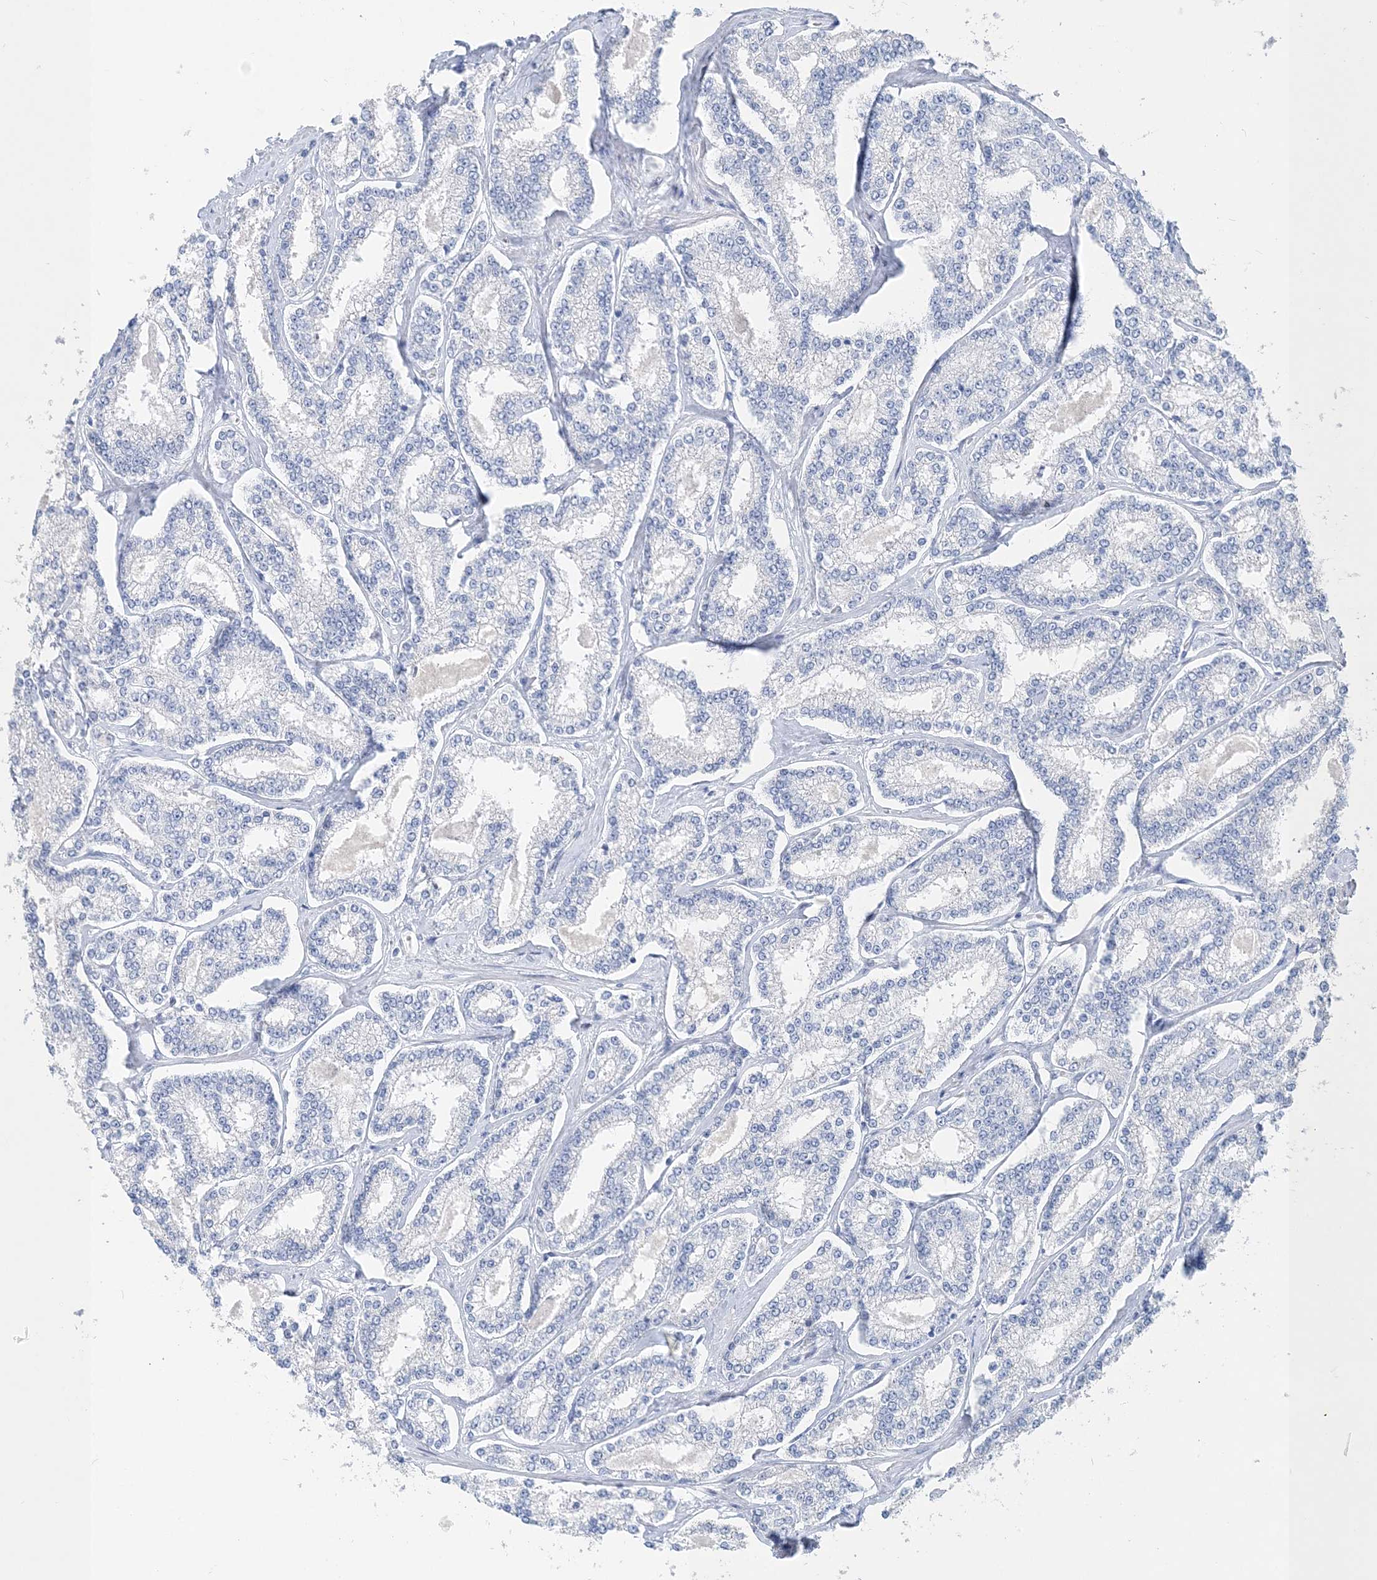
{"staining": {"intensity": "negative", "quantity": "none", "location": "none"}, "tissue": "prostate cancer", "cell_type": "Tumor cells", "image_type": "cancer", "snomed": [{"axis": "morphology", "description": "Normal tissue, NOS"}, {"axis": "morphology", "description": "Adenocarcinoma, High grade"}, {"axis": "topography", "description": "Prostate"}], "caption": "This micrograph is of prostate cancer stained with immunohistochemistry (IHC) to label a protein in brown with the nuclei are counter-stained blue. There is no positivity in tumor cells. (Immunohistochemistry, brightfield microscopy, high magnification).", "gene": "TSPYL6", "patient": {"sex": "male", "age": 83}}